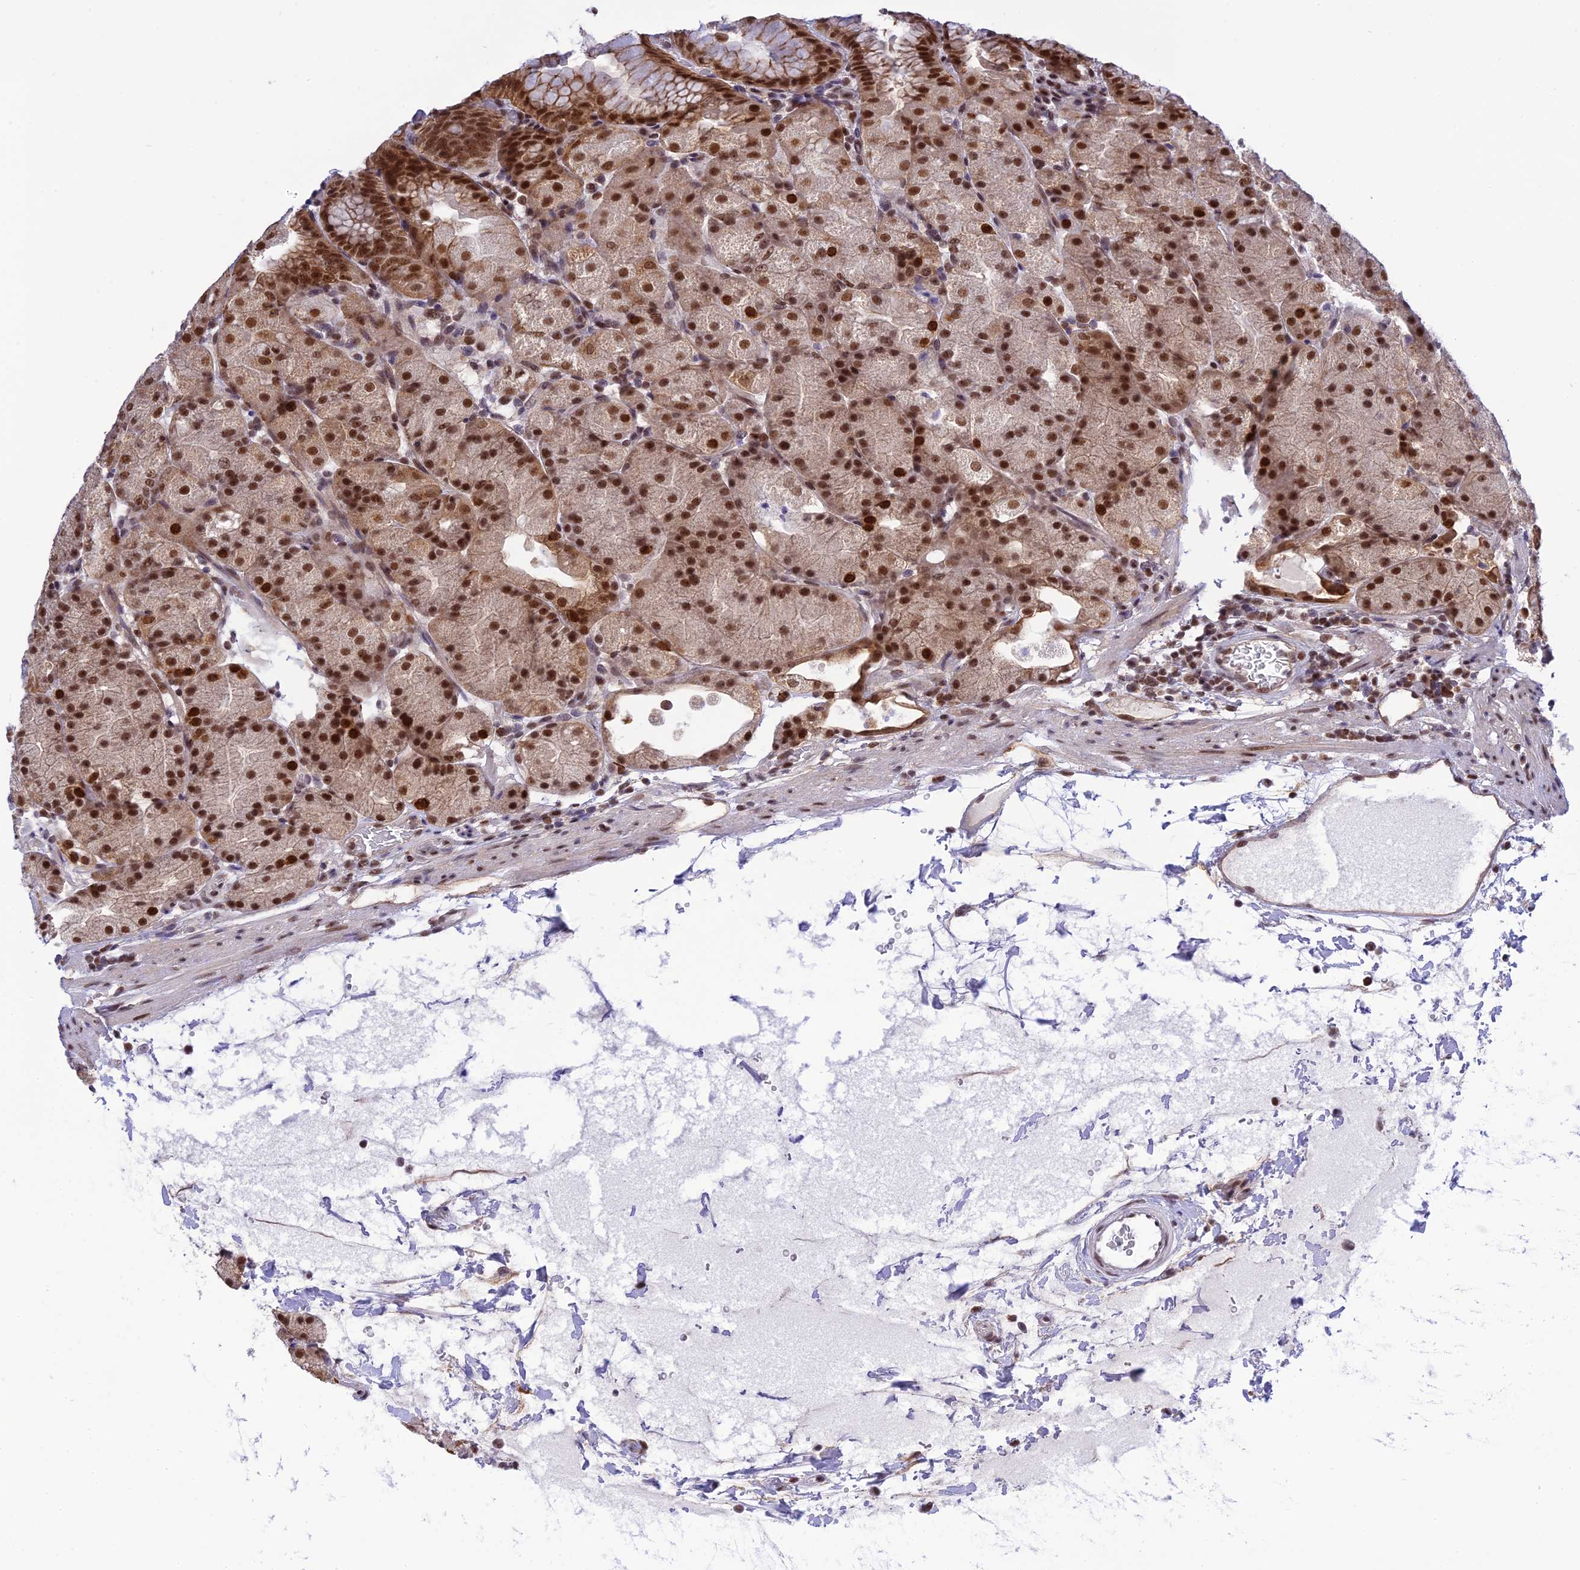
{"staining": {"intensity": "strong", "quantity": ">75%", "location": "cytoplasmic/membranous,nuclear"}, "tissue": "stomach", "cell_type": "Glandular cells", "image_type": "normal", "snomed": [{"axis": "morphology", "description": "Normal tissue, NOS"}, {"axis": "topography", "description": "Stomach, upper"}, {"axis": "topography", "description": "Stomach, lower"}], "caption": "Human stomach stained with a brown dye shows strong cytoplasmic/membranous,nuclear positive positivity in approximately >75% of glandular cells.", "gene": "TCEA1", "patient": {"sex": "male", "age": 62}}